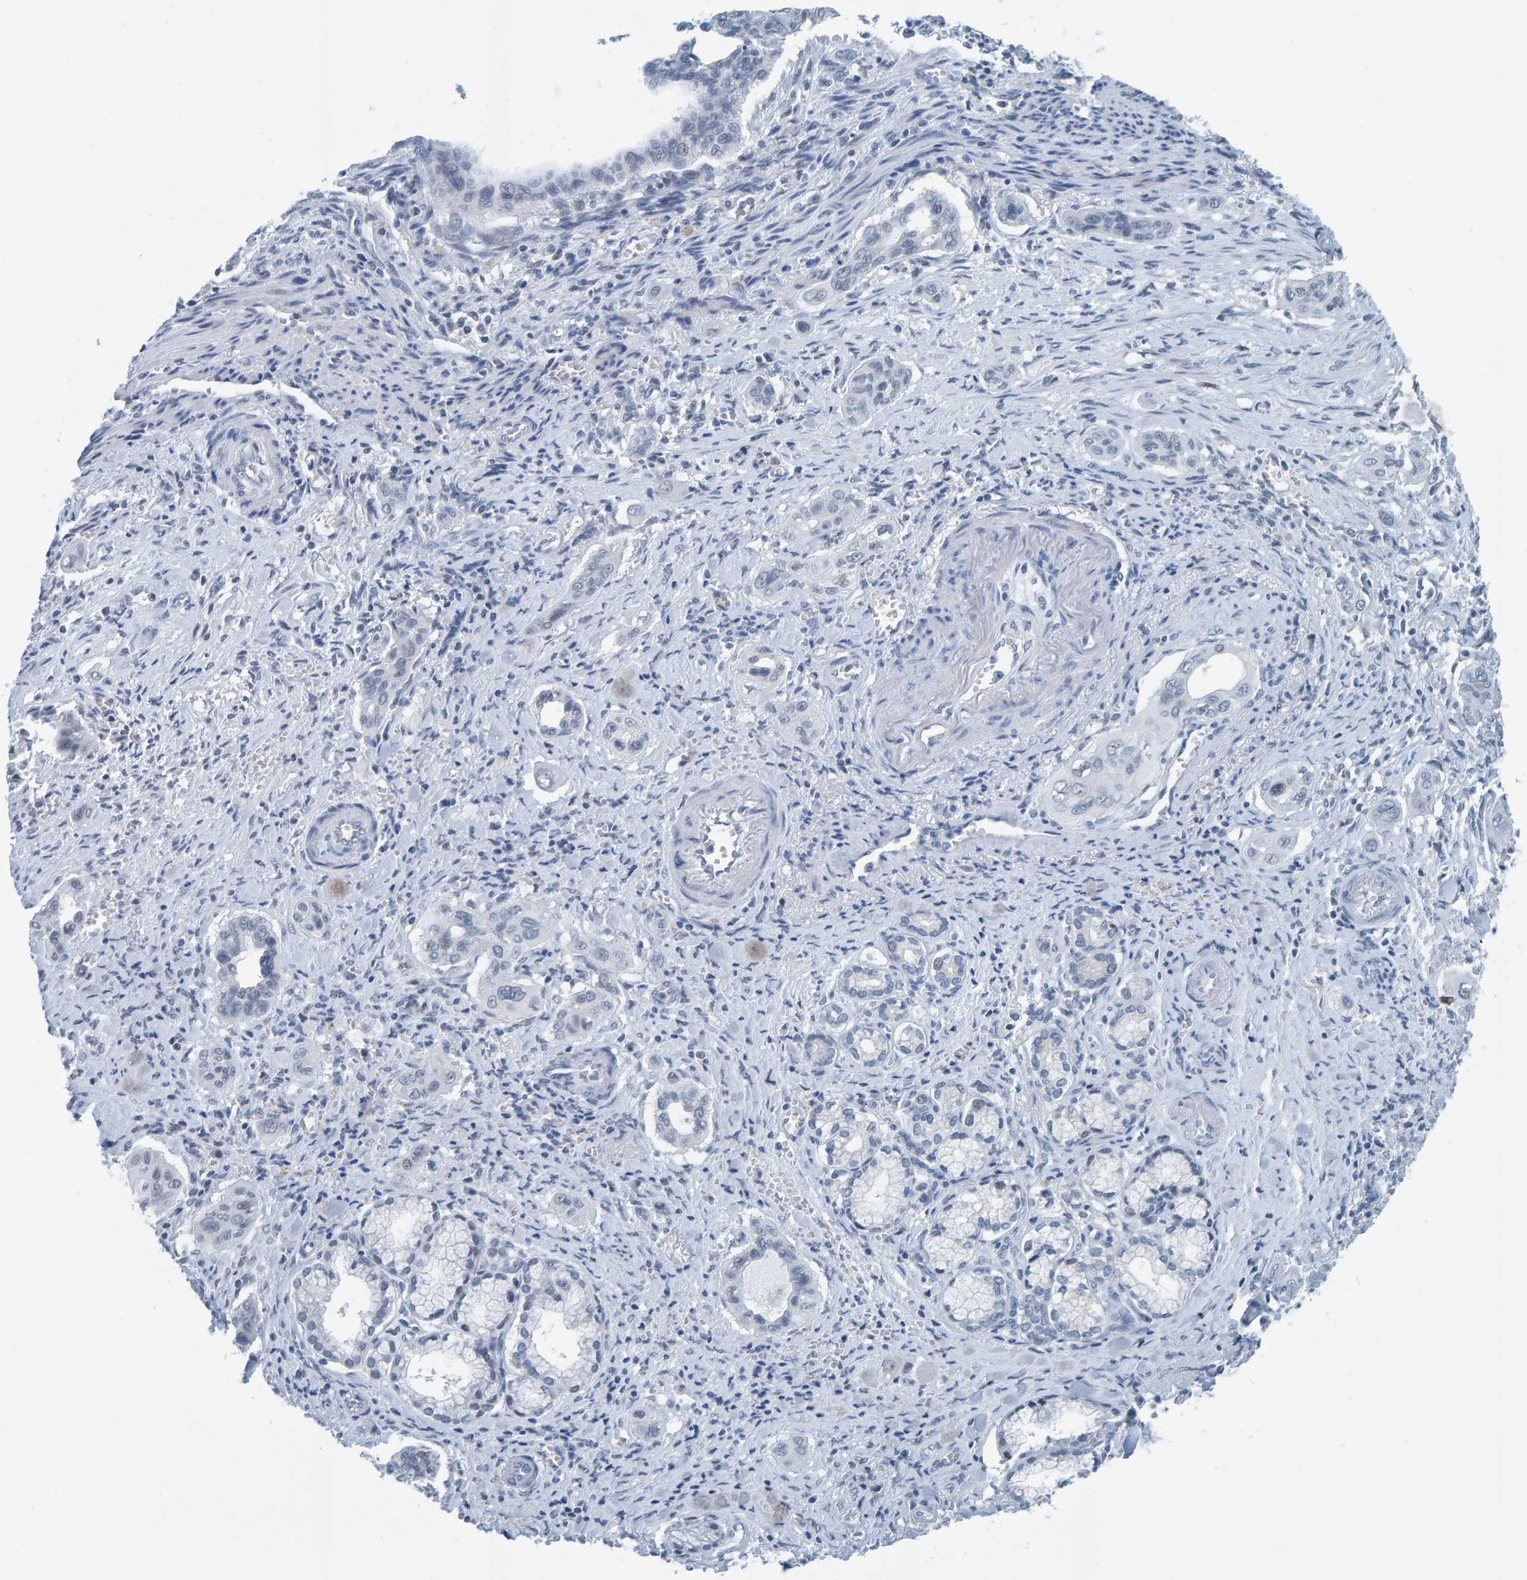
{"staining": {"intensity": "negative", "quantity": "none", "location": "none"}, "tissue": "pancreatic cancer", "cell_type": "Tumor cells", "image_type": "cancer", "snomed": [{"axis": "morphology", "description": "Adenocarcinoma, NOS"}, {"axis": "topography", "description": "Pancreas"}], "caption": "Protein analysis of pancreatic cancer (adenocarcinoma) shows no significant staining in tumor cells. (Stains: DAB (3,3'-diaminobenzidine) immunohistochemistry with hematoxylin counter stain, Microscopy: brightfield microscopy at high magnification).", "gene": "CNP", "patient": {"sex": "male", "age": 77}}